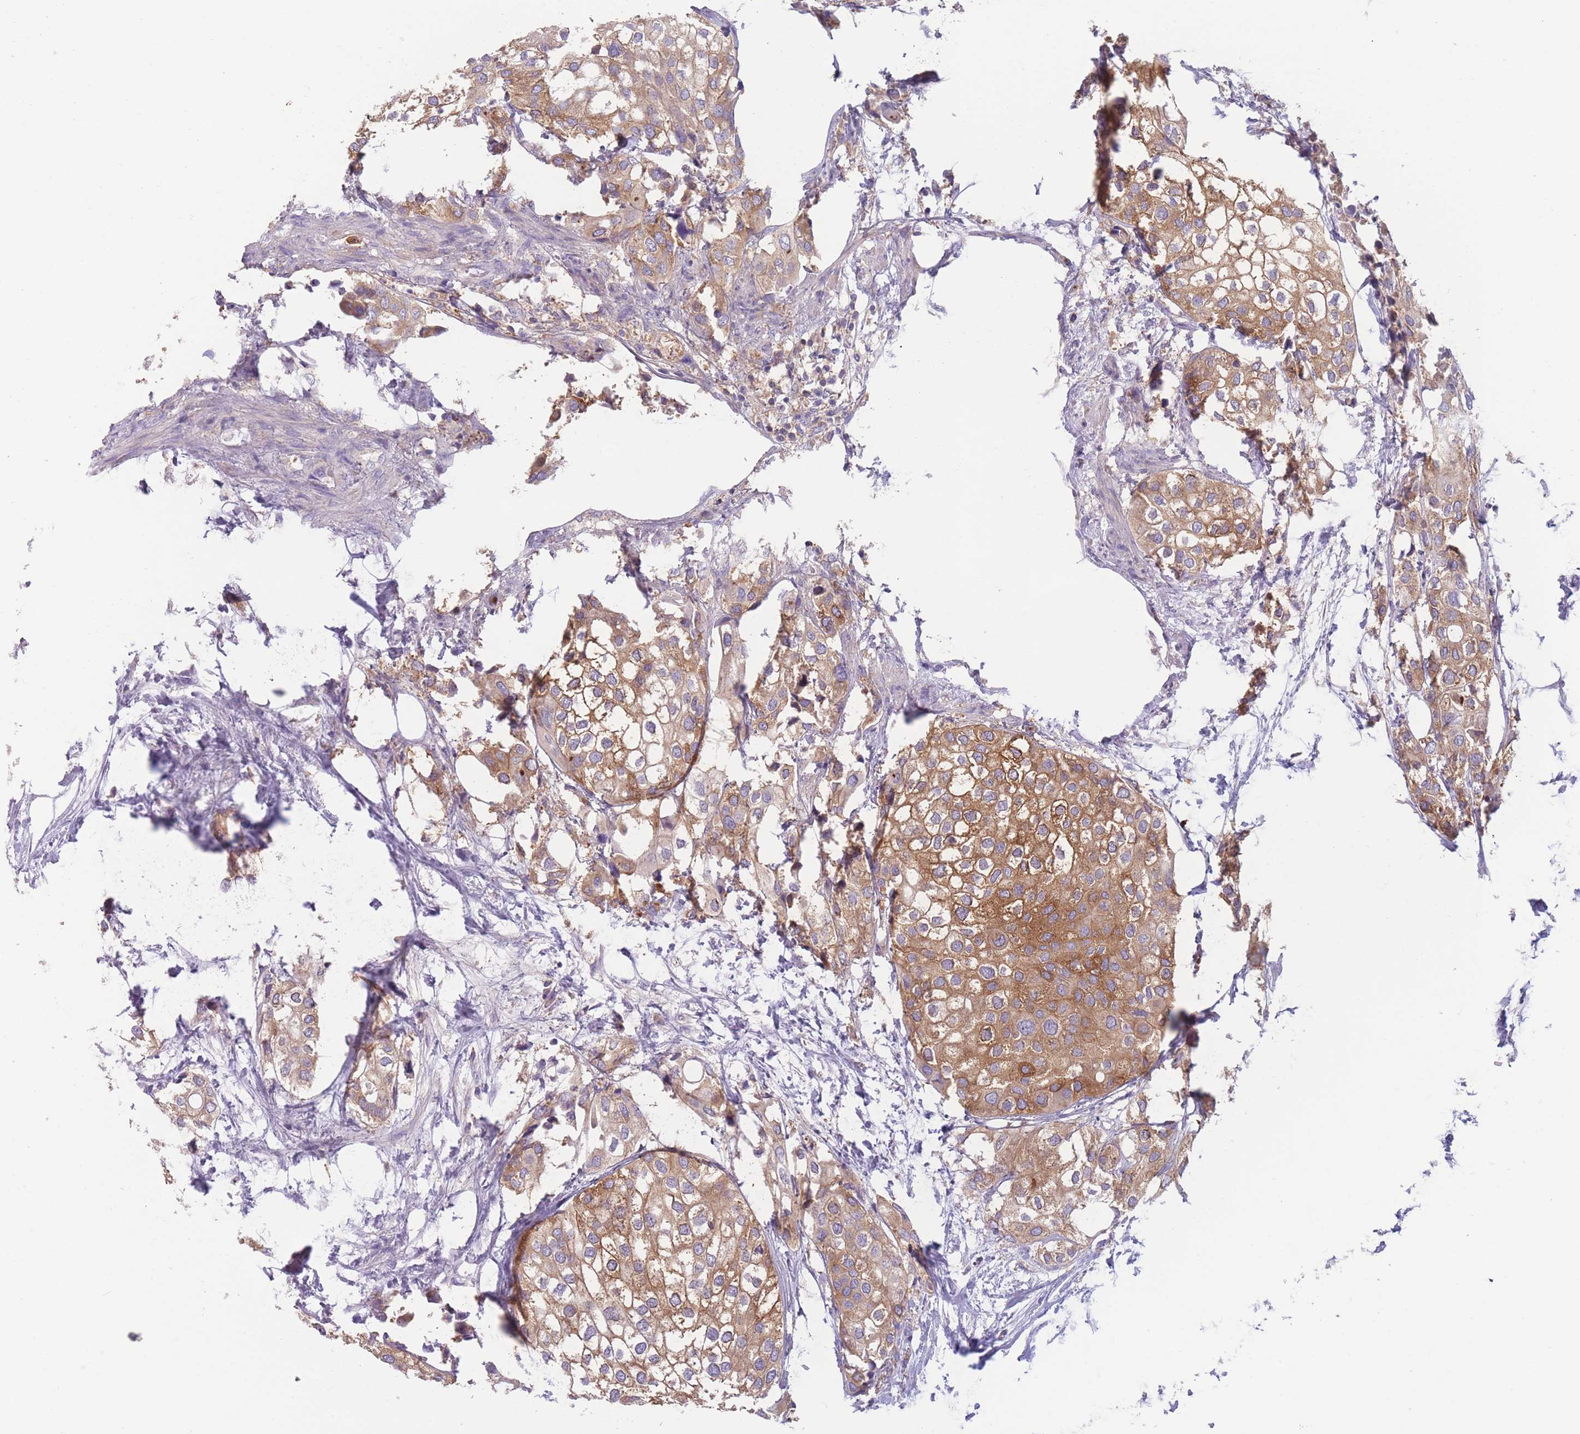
{"staining": {"intensity": "moderate", "quantity": ">75%", "location": "cytoplasmic/membranous"}, "tissue": "urothelial cancer", "cell_type": "Tumor cells", "image_type": "cancer", "snomed": [{"axis": "morphology", "description": "Urothelial carcinoma, High grade"}, {"axis": "topography", "description": "Urinary bladder"}], "caption": "Immunohistochemical staining of human urothelial cancer reveals moderate cytoplasmic/membranous protein staining in about >75% of tumor cells.", "gene": "ST3GAL4", "patient": {"sex": "male", "age": 64}}